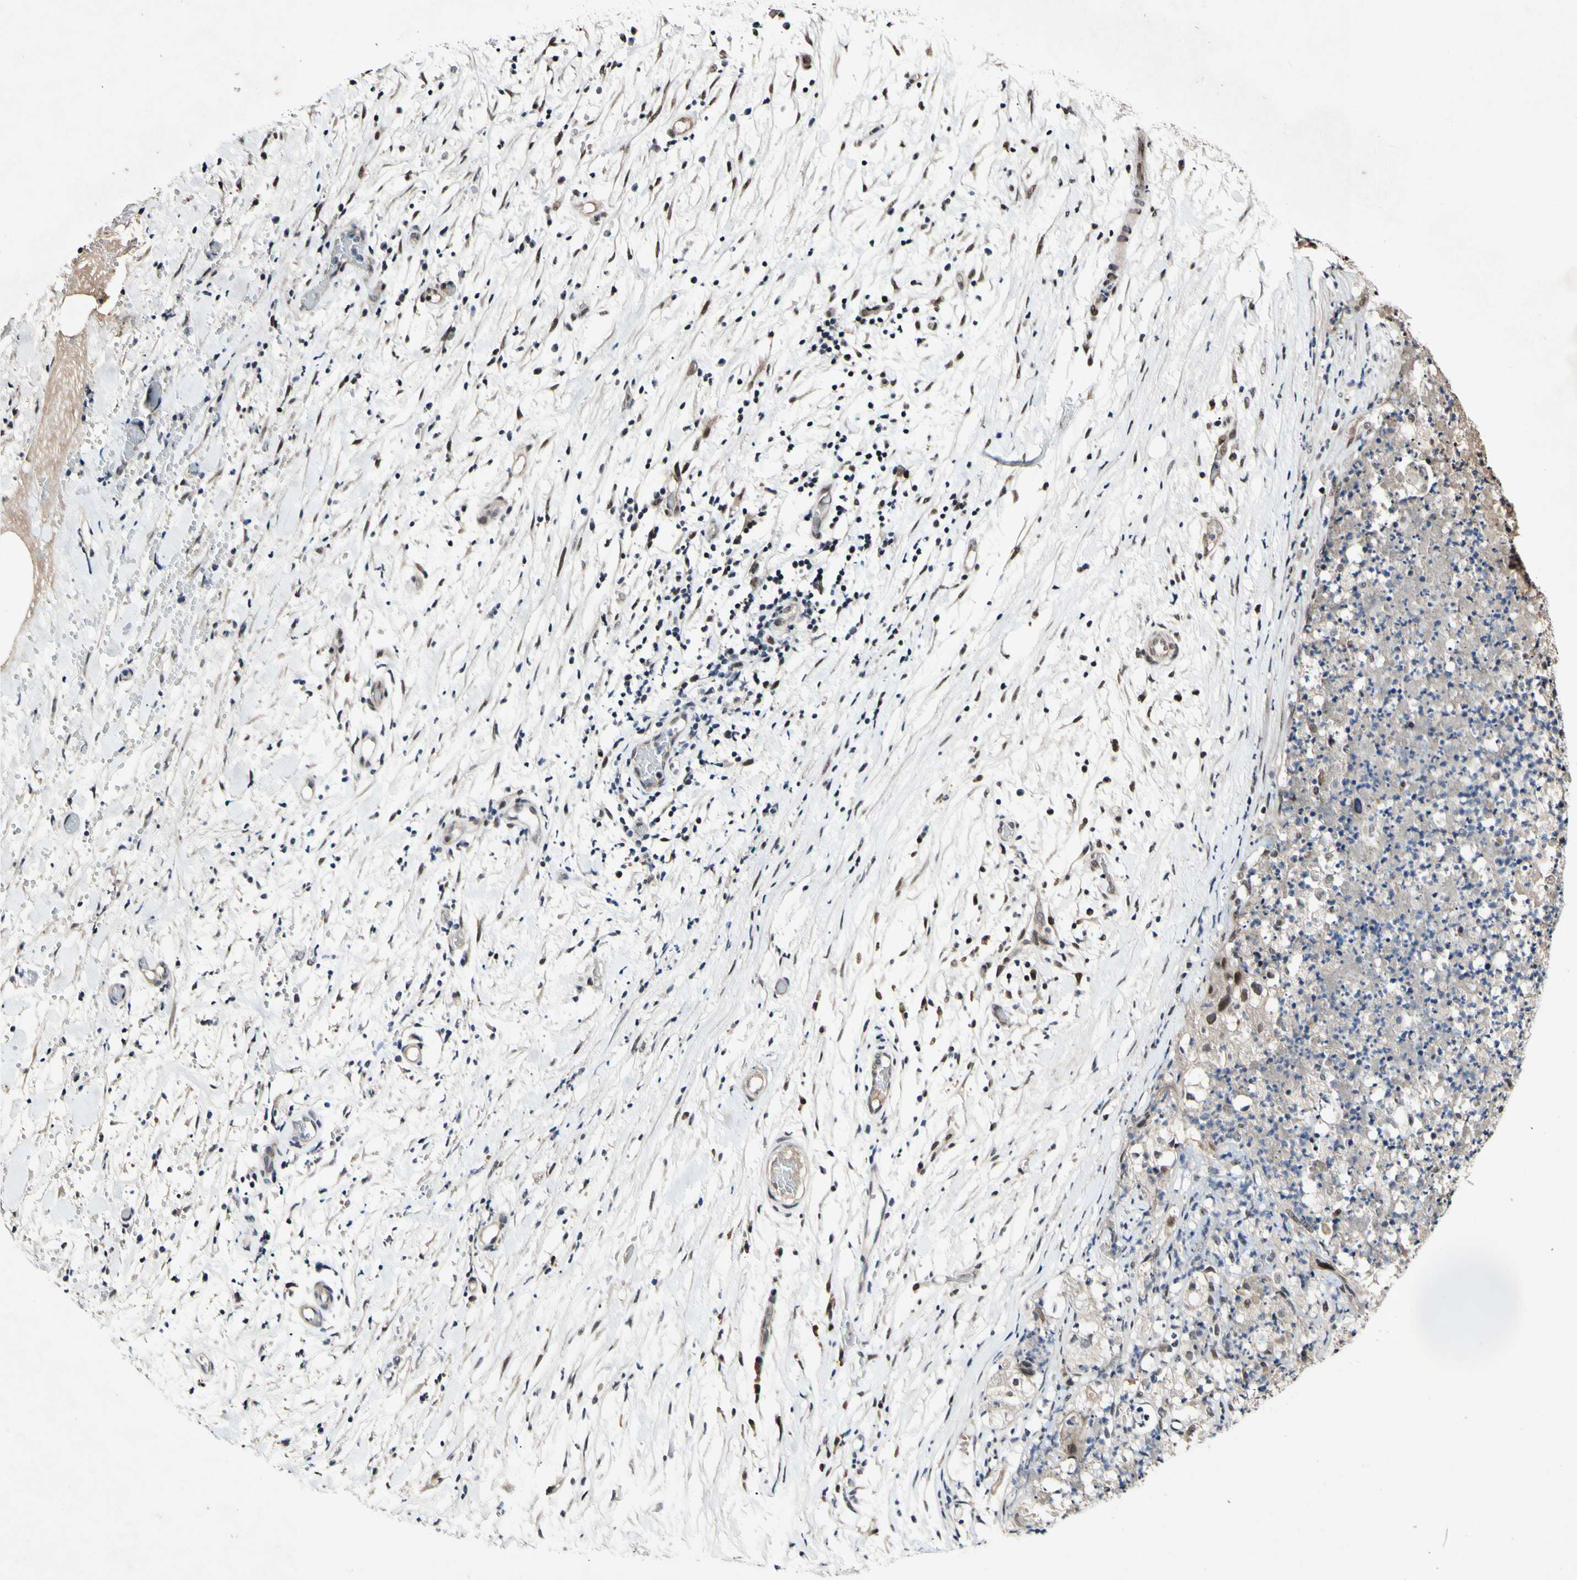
{"staining": {"intensity": "moderate", "quantity": ">75%", "location": "nuclear"}, "tissue": "lung cancer", "cell_type": "Tumor cells", "image_type": "cancer", "snomed": [{"axis": "morphology", "description": "Inflammation, NOS"}, {"axis": "morphology", "description": "Squamous cell carcinoma, NOS"}, {"axis": "topography", "description": "Lymph node"}, {"axis": "topography", "description": "Soft tissue"}, {"axis": "topography", "description": "Lung"}], "caption": "Lung cancer stained with a brown dye demonstrates moderate nuclear positive staining in approximately >75% of tumor cells.", "gene": "POLR2F", "patient": {"sex": "male", "age": 66}}